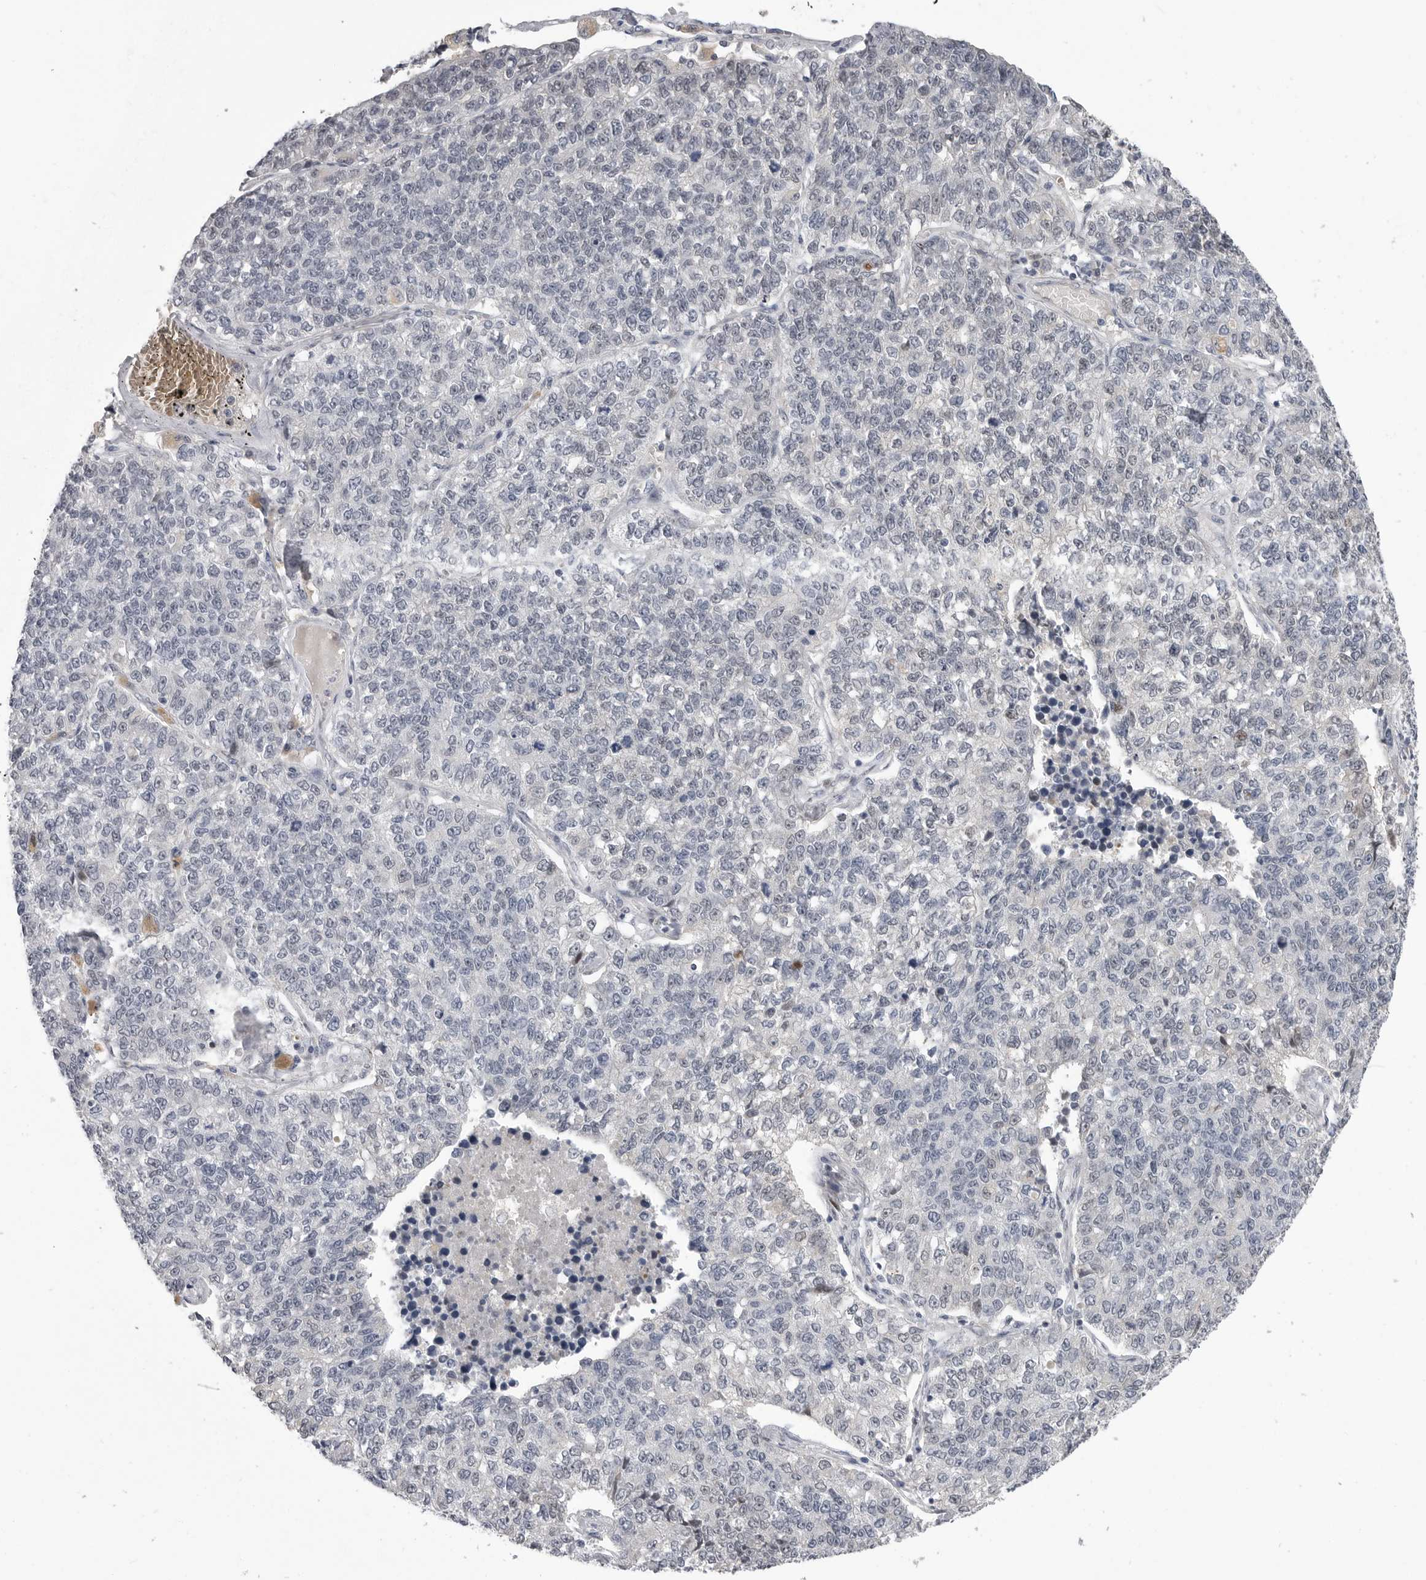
{"staining": {"intensity": "negative", "quantity": "none", "location": "none"}, "tissue": "lung cancer", "cell_type": "Tumor cells", "image_type": "cancer", "snomed": [{"axis": "morphology", "description": "Adenocarcinoma, NOS"}, {"axis": "topography", "description": "Lung"}], "caption": "Histopathology image shows no significant protein positivity in tumor cells of lung cancer (adenocarcinoma).", "gene": "PLEKHF1", "patient": {"sex": "male", "age": 49}}